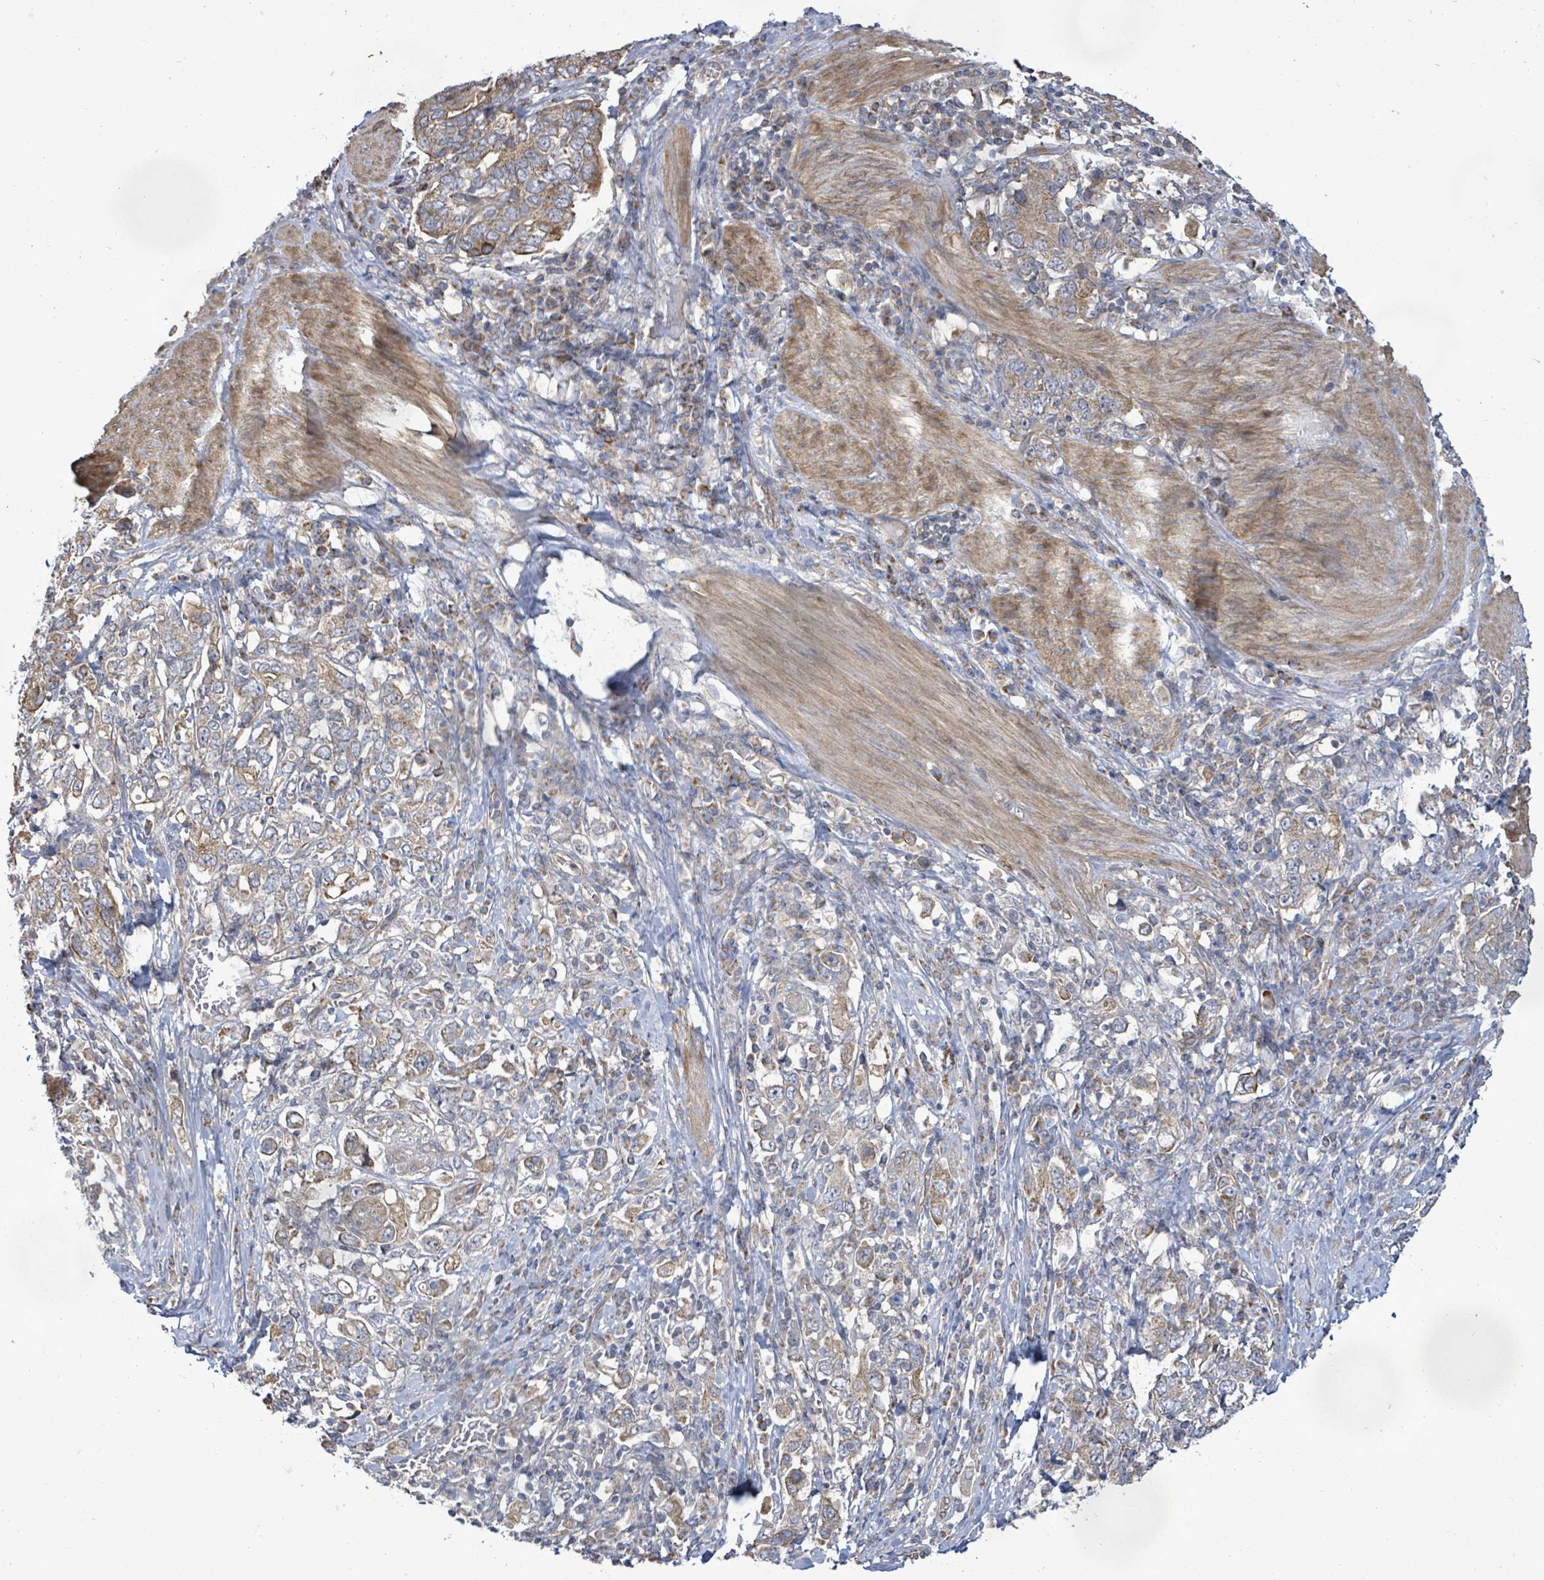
{"staining": {"intensity": "moderate", "quantity": "25%-75%", "location": "cytoplasmic/membranous"}, "tissue": "stomach cancer", "cell_type": "Tumor cells", "image_type": "cancer", "snomed": [{"axis": "morphology", "description": "Adenocarcinoma, NOS"}, {"axis": "topography", "description": "Stomach, upper"}, {"axis": "topography", "description": "Stomach"}], "caption": "Protein expression by immunohistochemistry exhibits moderate cytoplasmic/membranous staining in approximately 25%-75% of tumor cells in adenocarcinoma (stomach). (DAB = brown stain, brightfield microscopy at high magnification).", "gene": "KBTBD11", "patient": {"sex": "male", "age": 62}}